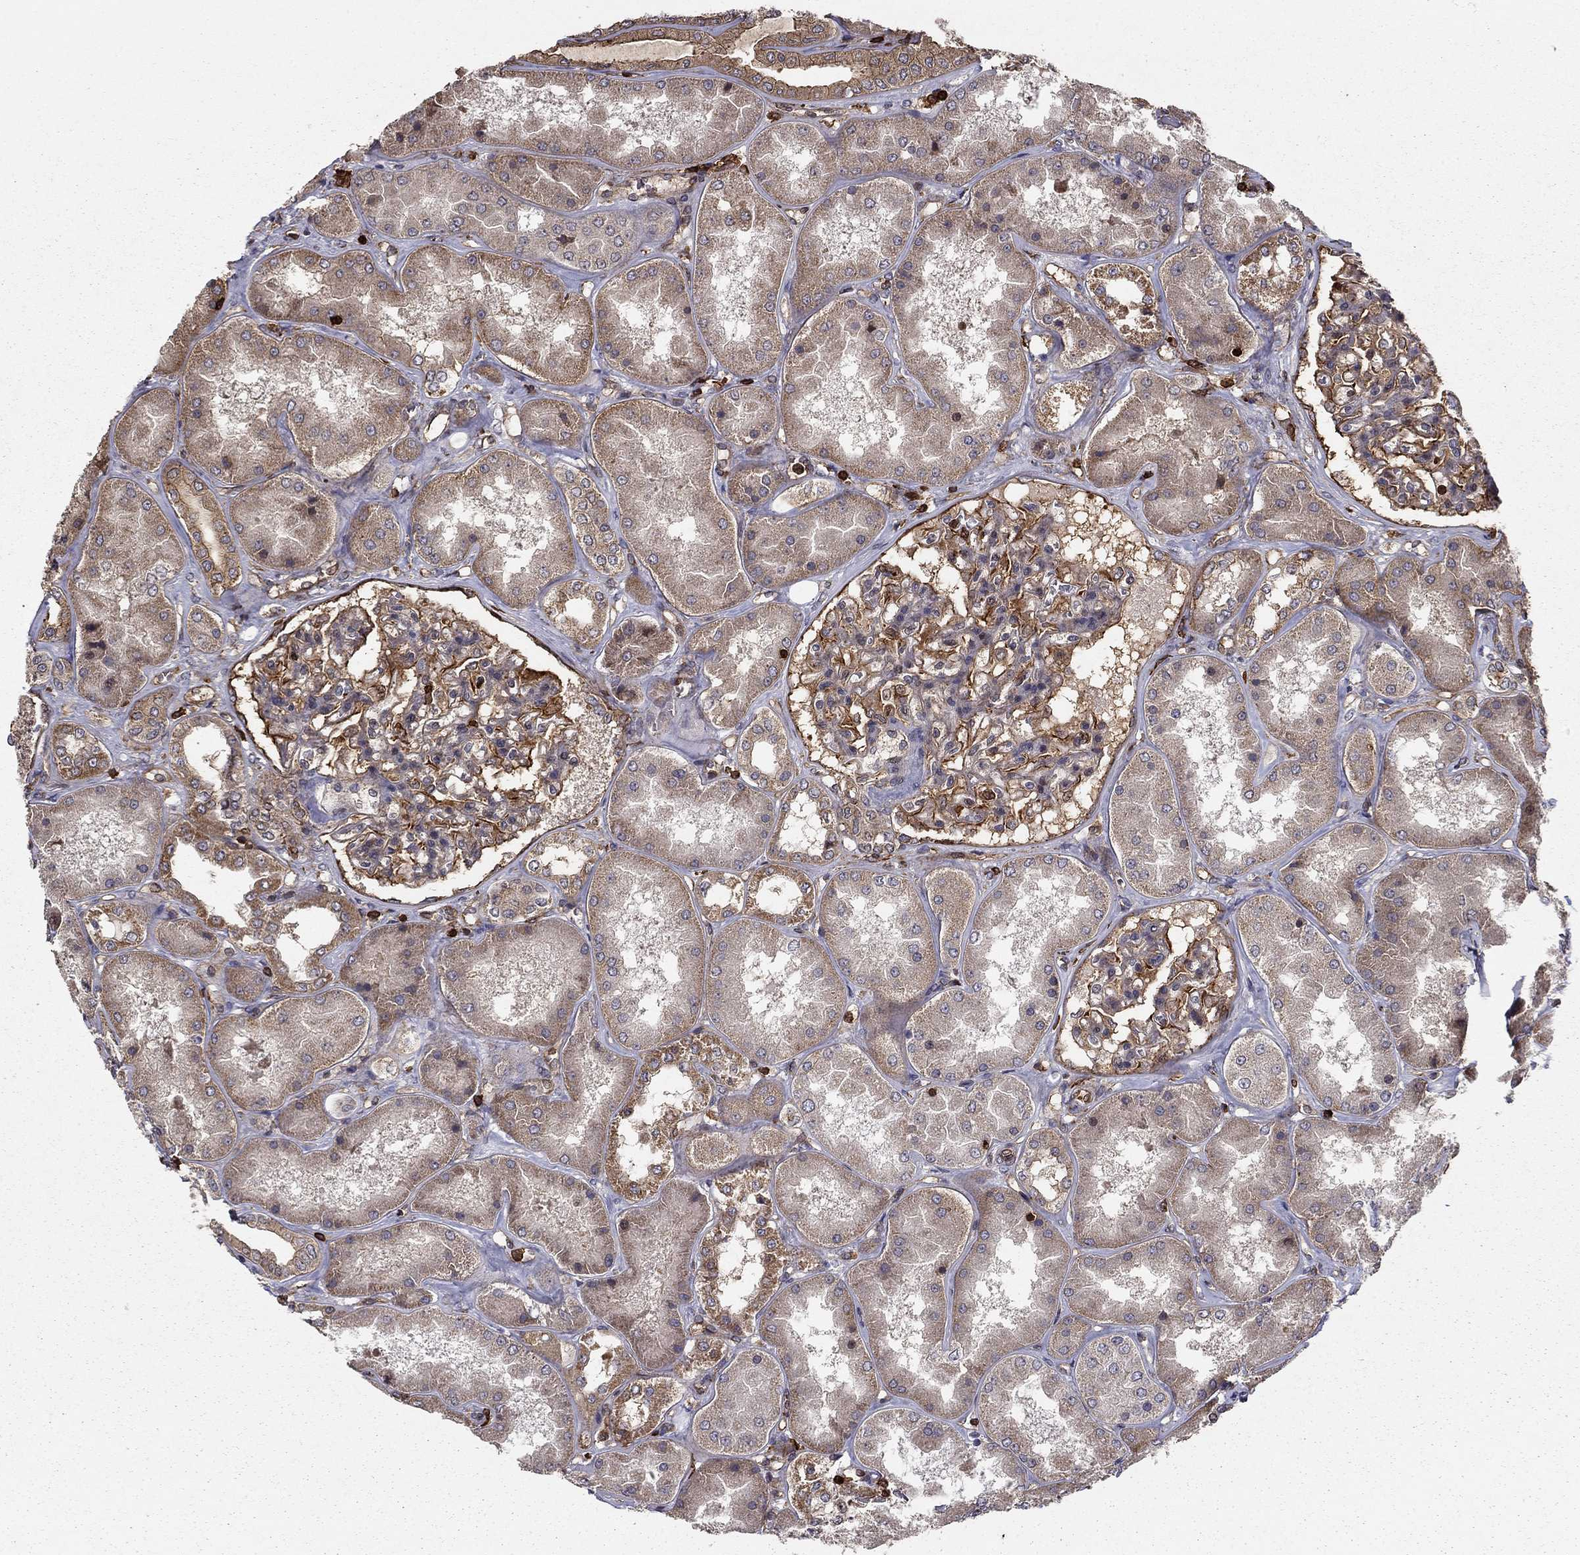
{"staining": {"intensity": "strong", "quantity": ">75%", "location": "cytoplasmic/membranous"}, "tissue": "kidney", "cell_type": "Cells in glomeruli", "image_type": "normal", "snomed": [{"axis": "morphology", "description": "Normal tissue, NOS"}, {"axis": "topography", "description": "Kidney"}], "caption": "Strong cytoplasmic/membranous positivity for a protein is appreciated in approximately >75% of cells in glomeruli of unremarkable kidney using immunohistochemistry (IHC).", "gene": "ADM", "patient": {"sex": "female", "age": 56}}